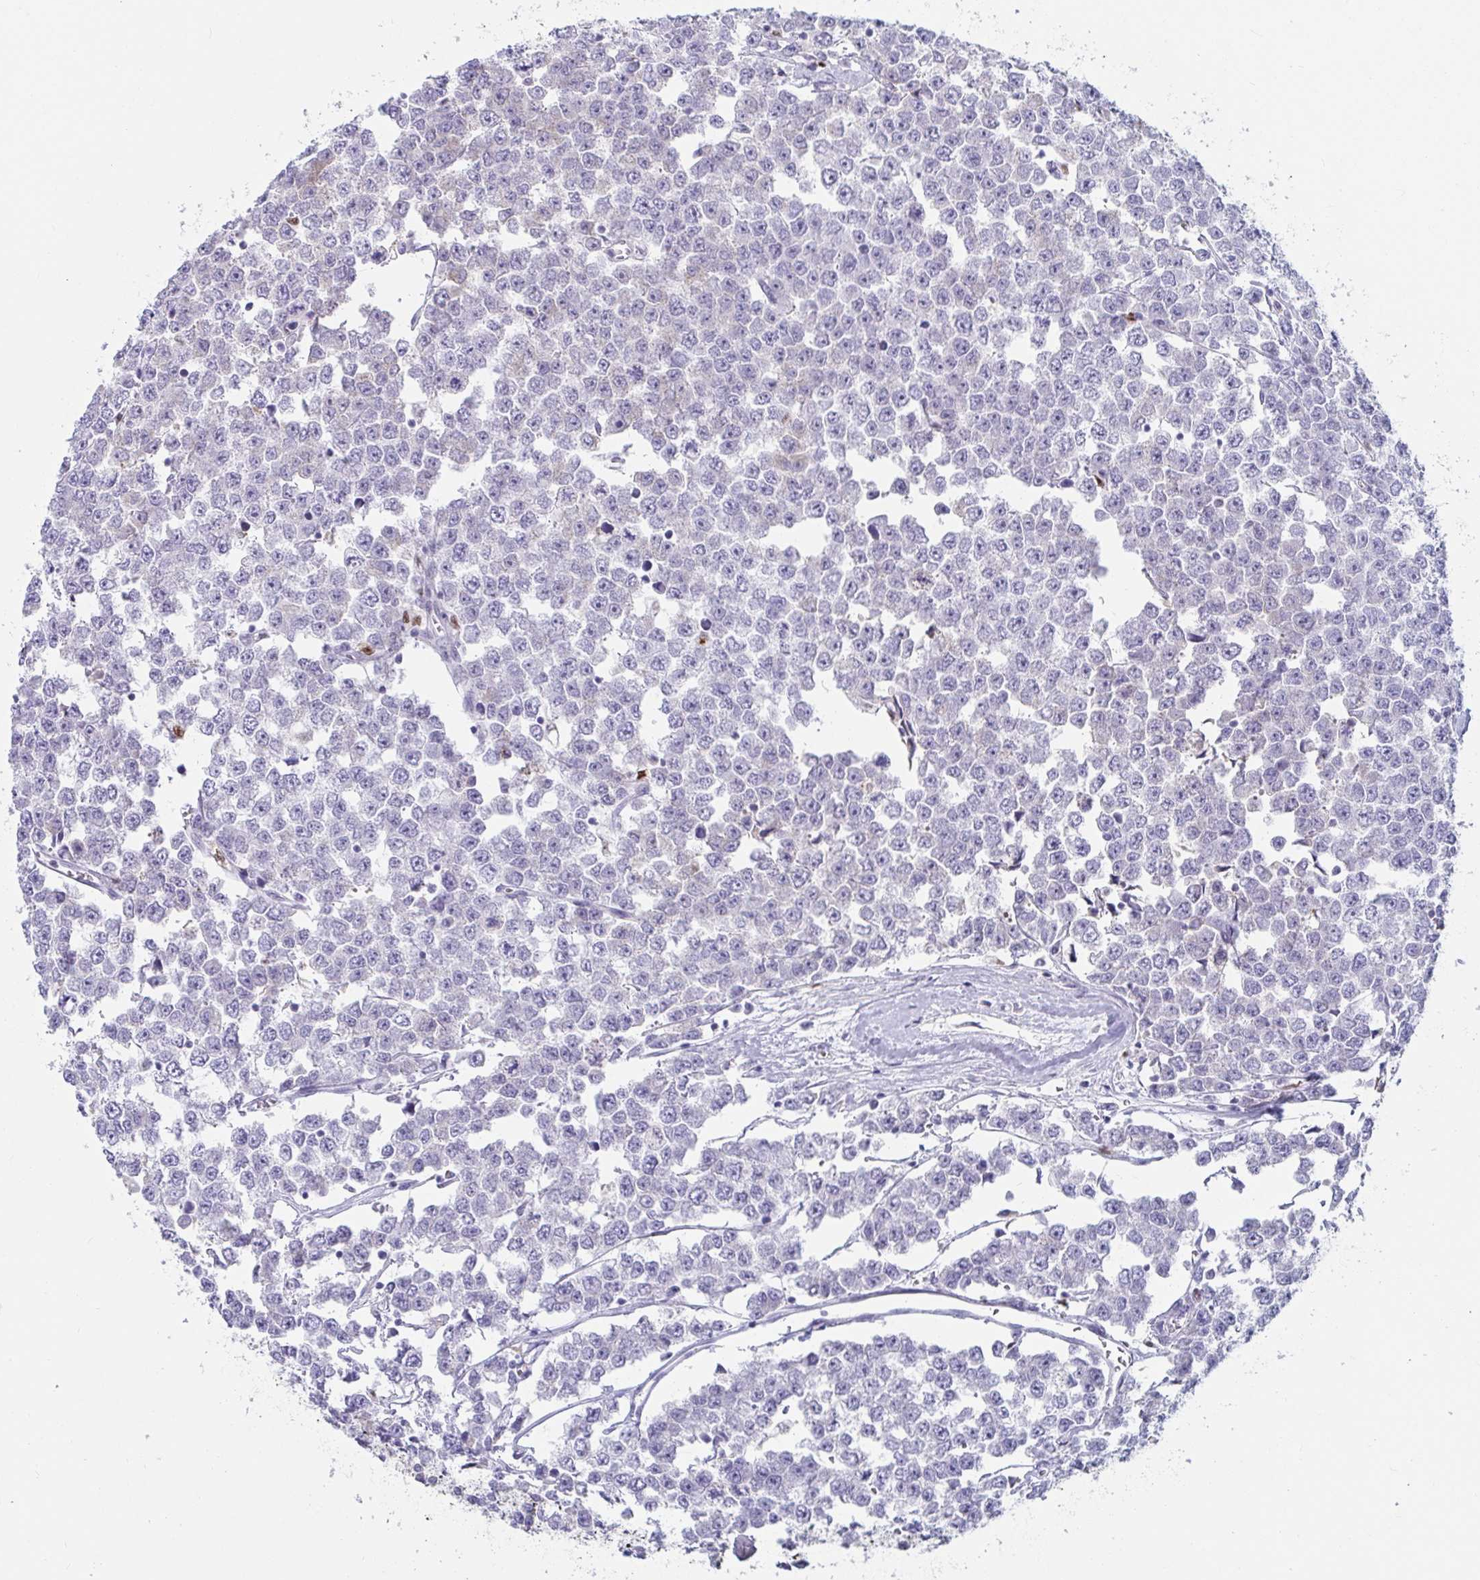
{"staining": {"intensity": "moderate", "quantity": "<25%", "location": "nuclear"}, "tissue": "testis cancer", "cell_type": "Tumor cells", "image_type": "cancer", "snomed": [{"axis": "morphology", "description": "Seminoma, NOS"}, {"axis": "morphology", "description": "Carcinoma, Embryonal, NOS"}, {"axis": "topography", "description": "Testis"}], "caption": "Immunohistochemistry (IHC) staining of testis cancer, which demonstrates low levels of moderate nuclear positivity in about <25% of tumor cells indicating moderate nuclear protein expression. The staining was performed using DAB (3,3'-diaminobenzidine) (brown) for protein detection and nuclei were counterstained in hematoxylin (blue).", "gene": "ZNF586", "patient": {"sex": "male", "age": 52}}